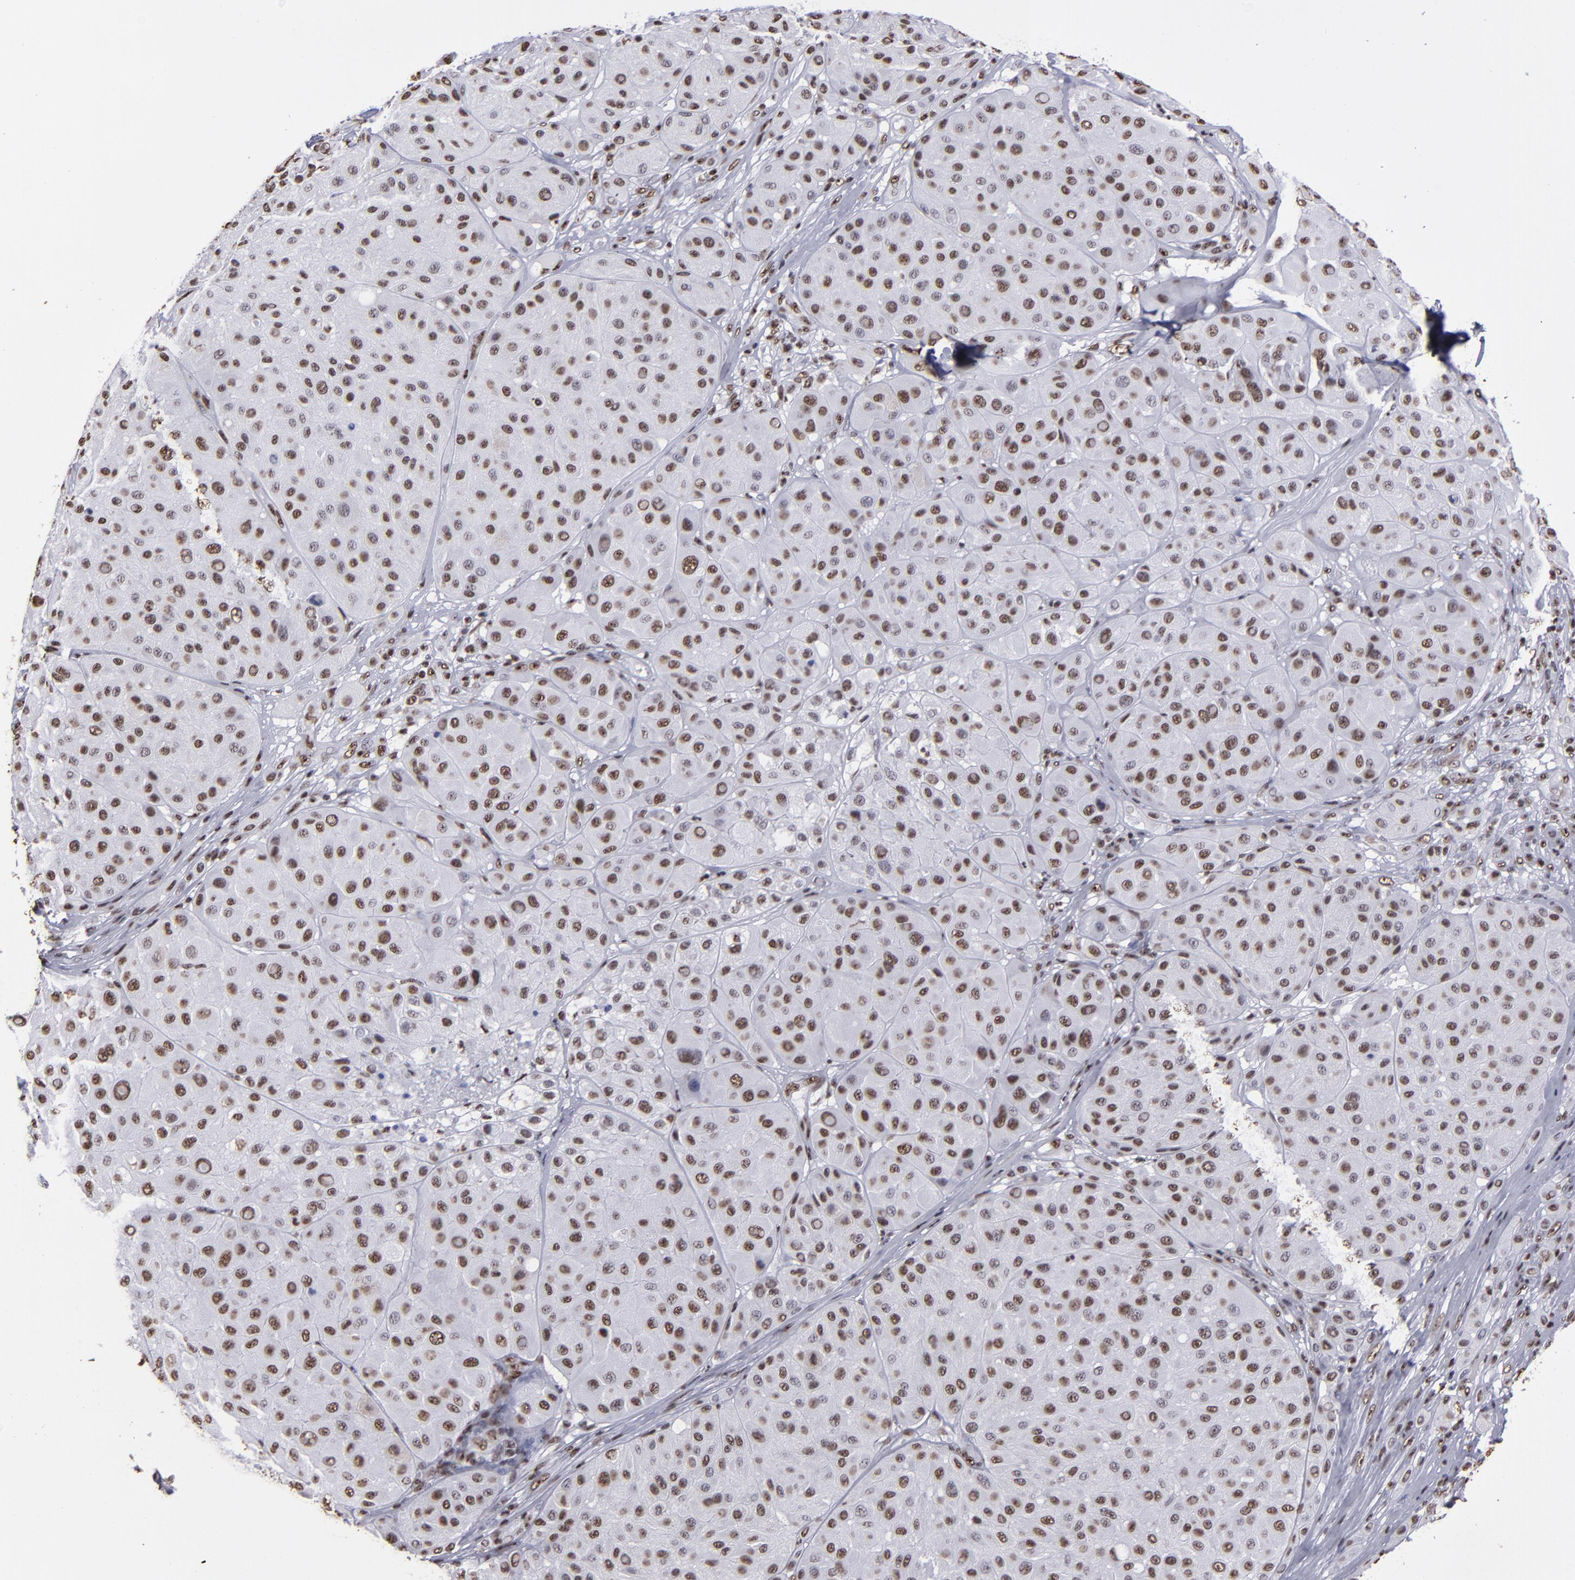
{"staining": {"intensity": "strong", "quantity": ">75%", "location": "nuclear"}, "tissue": "melanoma", "cell_type": "Tumor cells", "image_type": "cancer", "snomed": [{"axis": "morphology", "description": "Normal tissue, NOS"}, {"axis": "morphology", "description": "Malignant melanoma, Metastatic site"}, {"axis": "topography", "description": "Skin"}], "caption": "Immunohistochemistry staining of malignant melanoma (metastatic site), which displays high levels of strong nuclear positivity in about >75% of tumor cells indicating strong nuclear protein expression. The staining was performed using DAB (brown) for protein detection and nuclei were counterstained in hematoxylin (blue).", "gene": "HNRNPA2B1", "patient": {"sex": "male", "age": 41}}